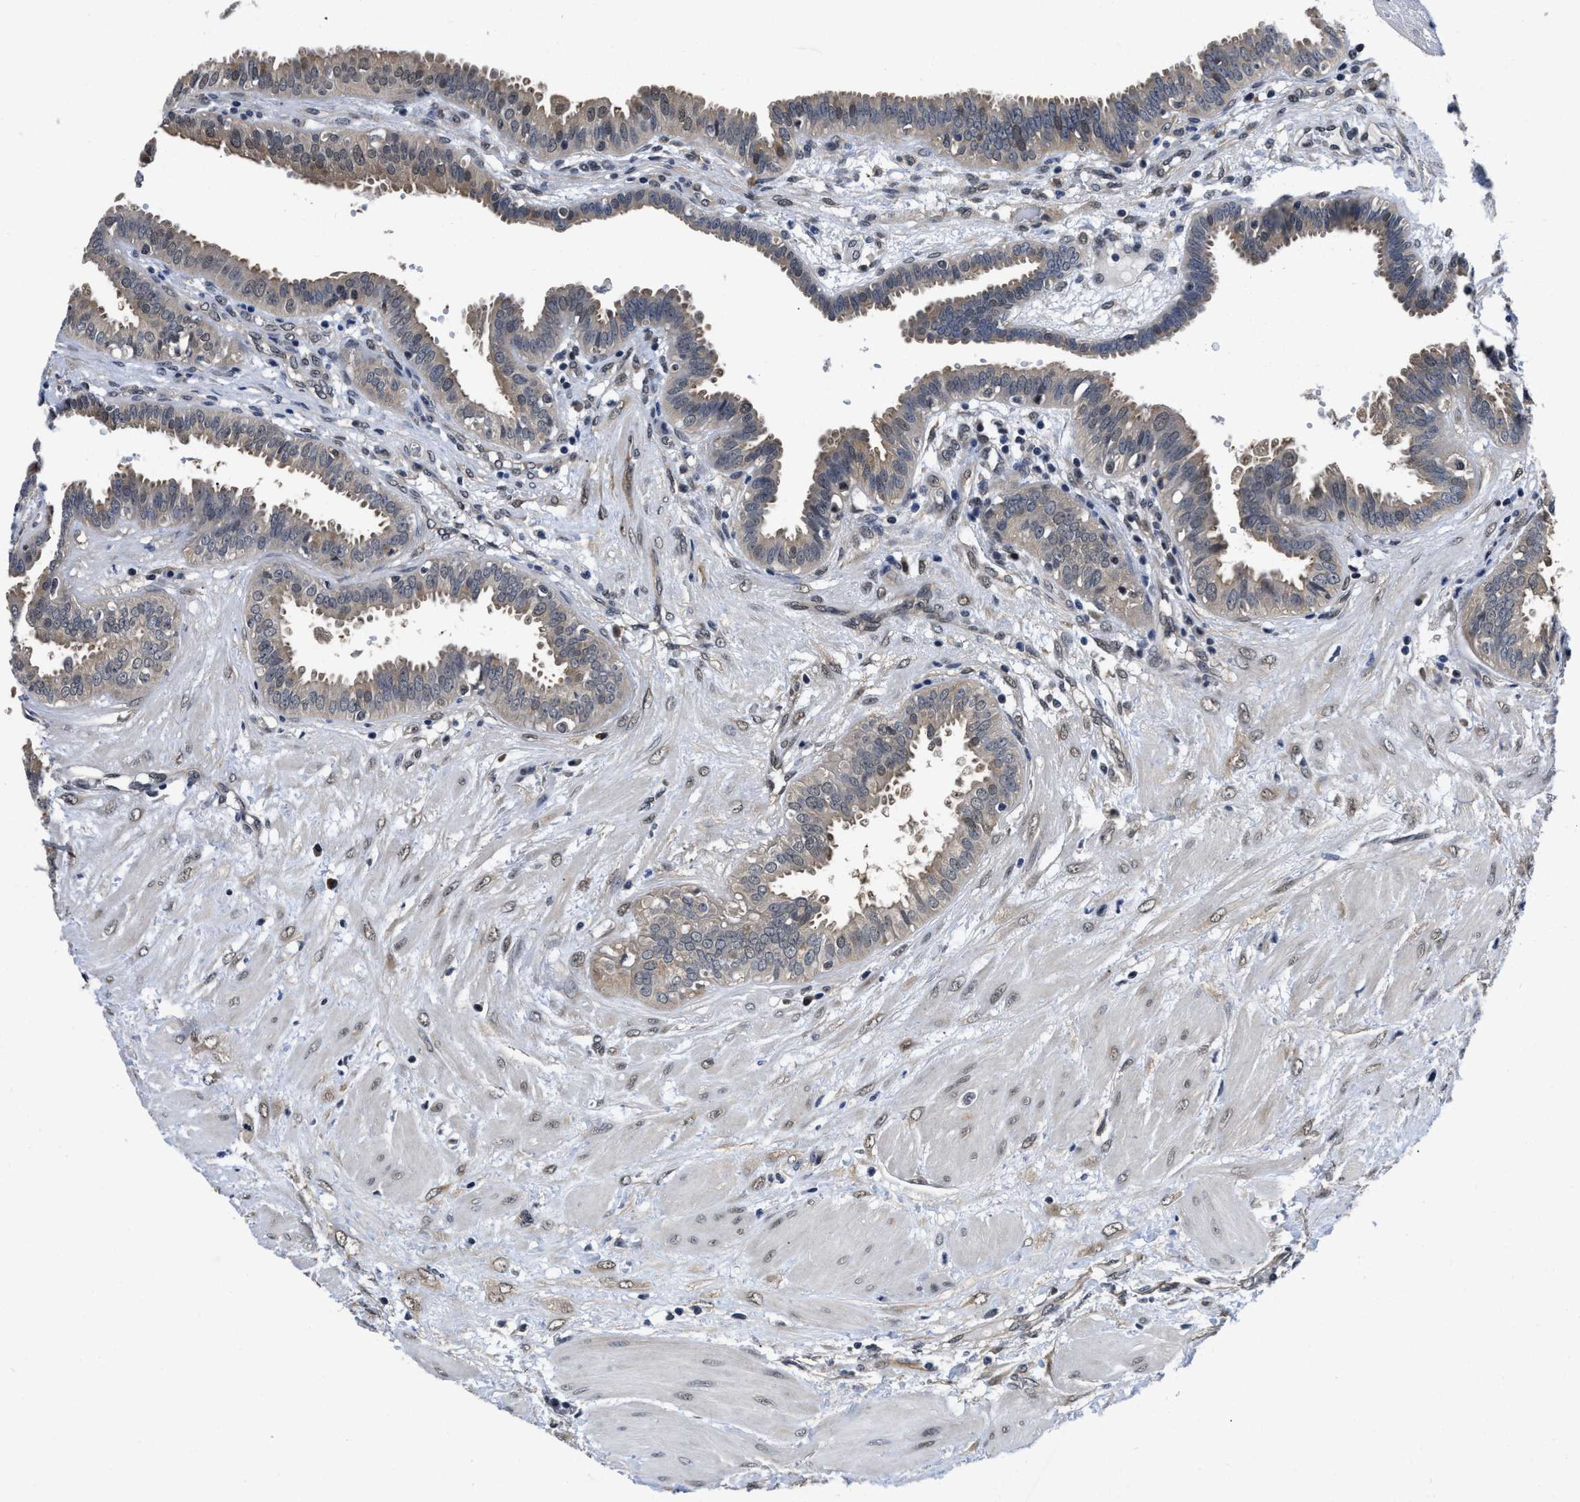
{"staining": {"intensity": "moderate", "quantity": ">75%", "location": "cytoplasmic/membranous,nuclear"}, "tissue": "fallopian tube", "cell_type": "Glandular cells", "image_type": "normal", "snomed": [{"axis": "morphology", "description": "Normal tissue, NOS"}, {"axis": "topography", "description": "Fallopian tube"}, {"axis": "topography", "description": "Placenta"}], "caption": "Immunohistochemistry staining of benign fallopian tube, which demonstrates medium levels of moderate cytoplasmic/membranous,nuclear positivity in about >75% of glandular cells indicating moderate cytoplasmic/membranous,nuclear protein positivity. The staining was performed using DAB (3,3'-diaminobenzidine) (brown) for protein detection and nuclei were counterstained in hematoxylin (blue).", "gene": "MCOLN2", "patient": {"sex": "female", "age": 32}}